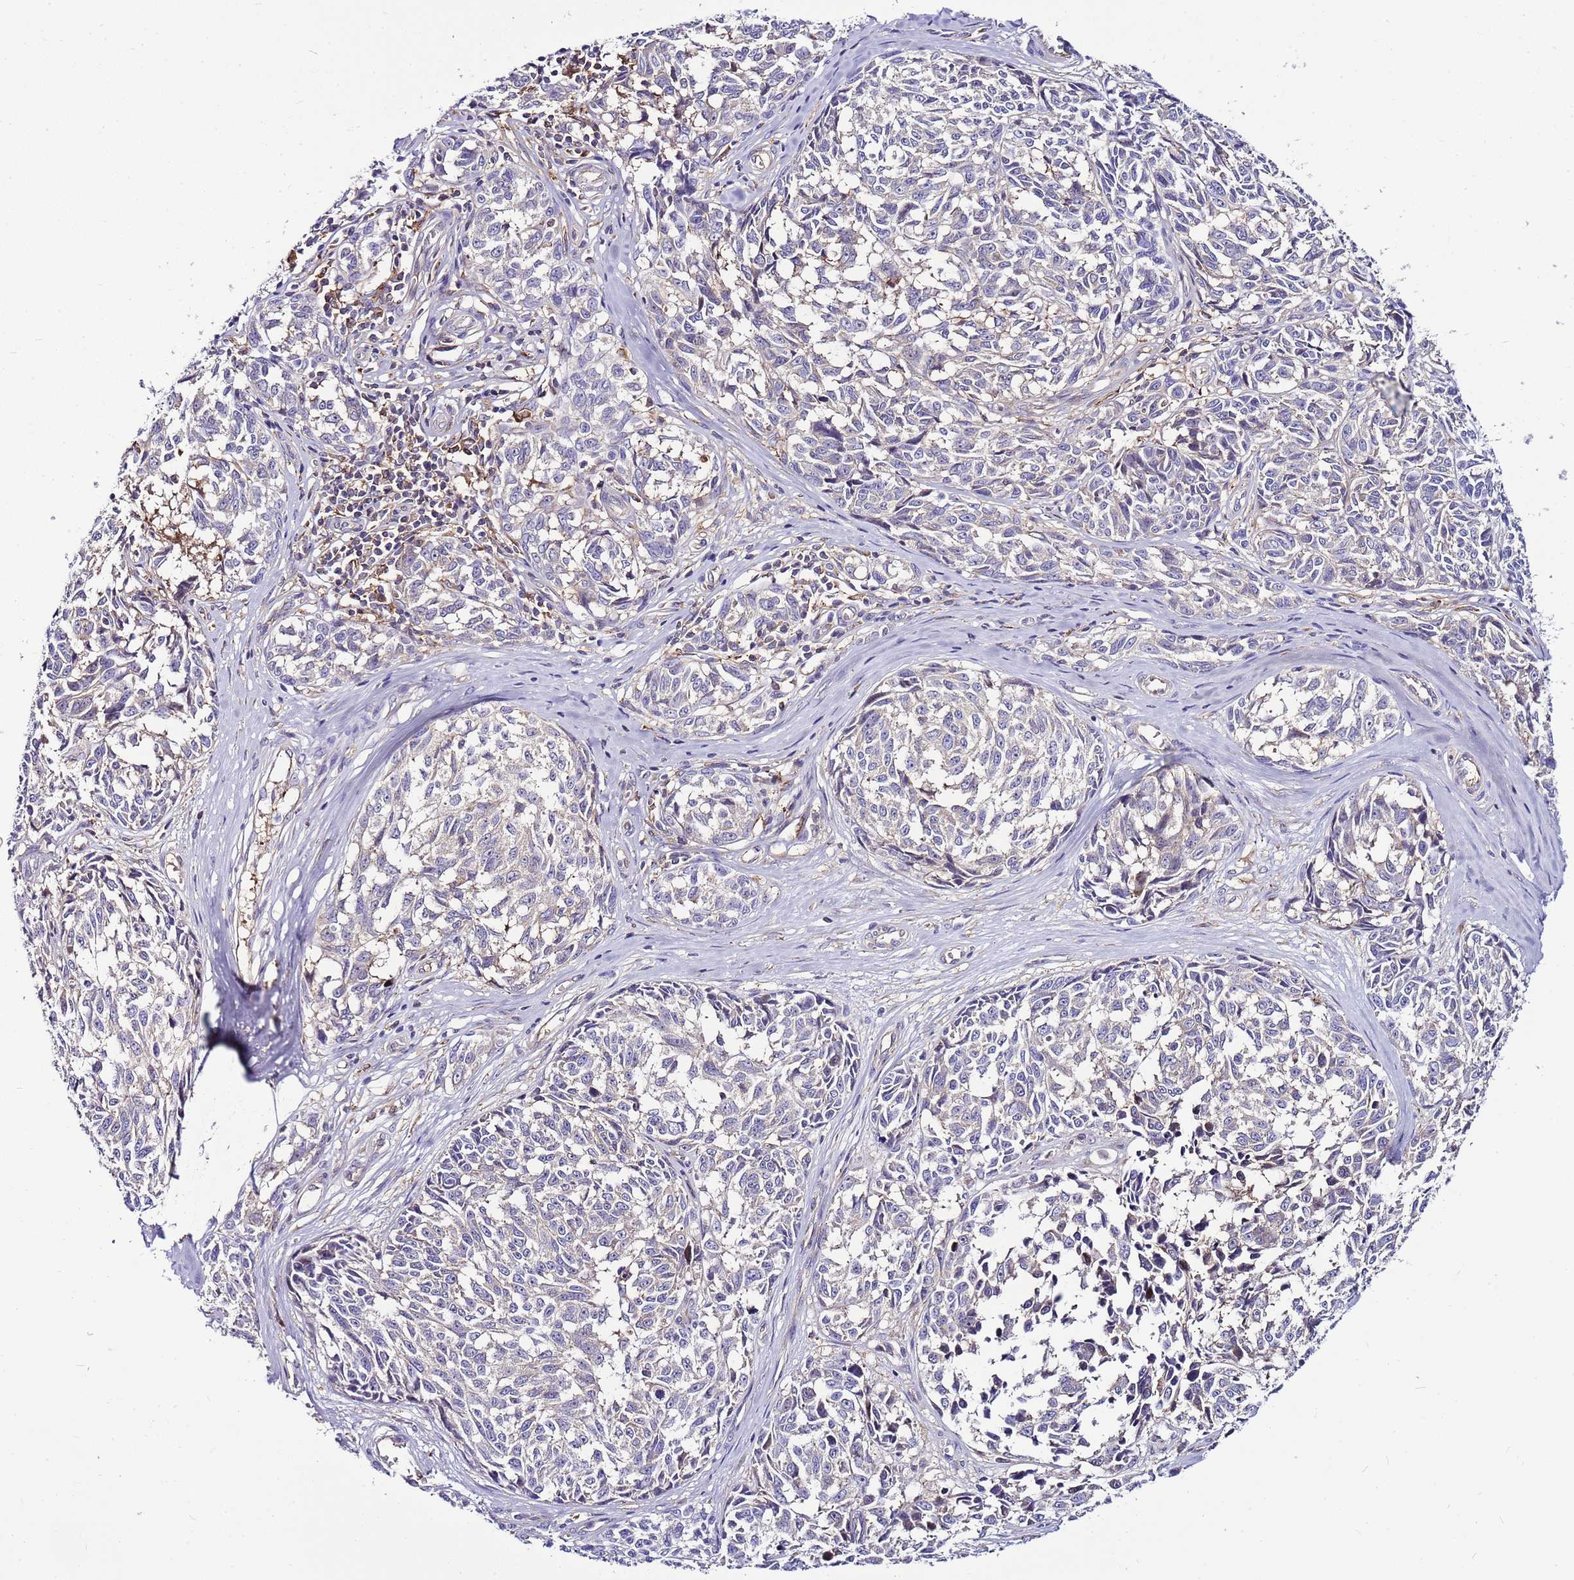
{"staining": {"intensity": "negative", "quantity": "none", "location": "none"}, "tissue": "melanoma", "cell_type": "Tumor cells", "image_type": "cancer", "snomed": [{"axis": "morphology", "description": "Normal tissue, NOS"}, {"axis": "morphology", "description": "Malignant melanoma, NOS"}, {"axis": "topography", "description": "Skin"}], "caption": "Immunohistochemical staining of melanoma exhibits no significant expression in tumor cells.", "gene": "ATXN2L", "patient": {"sex": "female", "age": 64}}